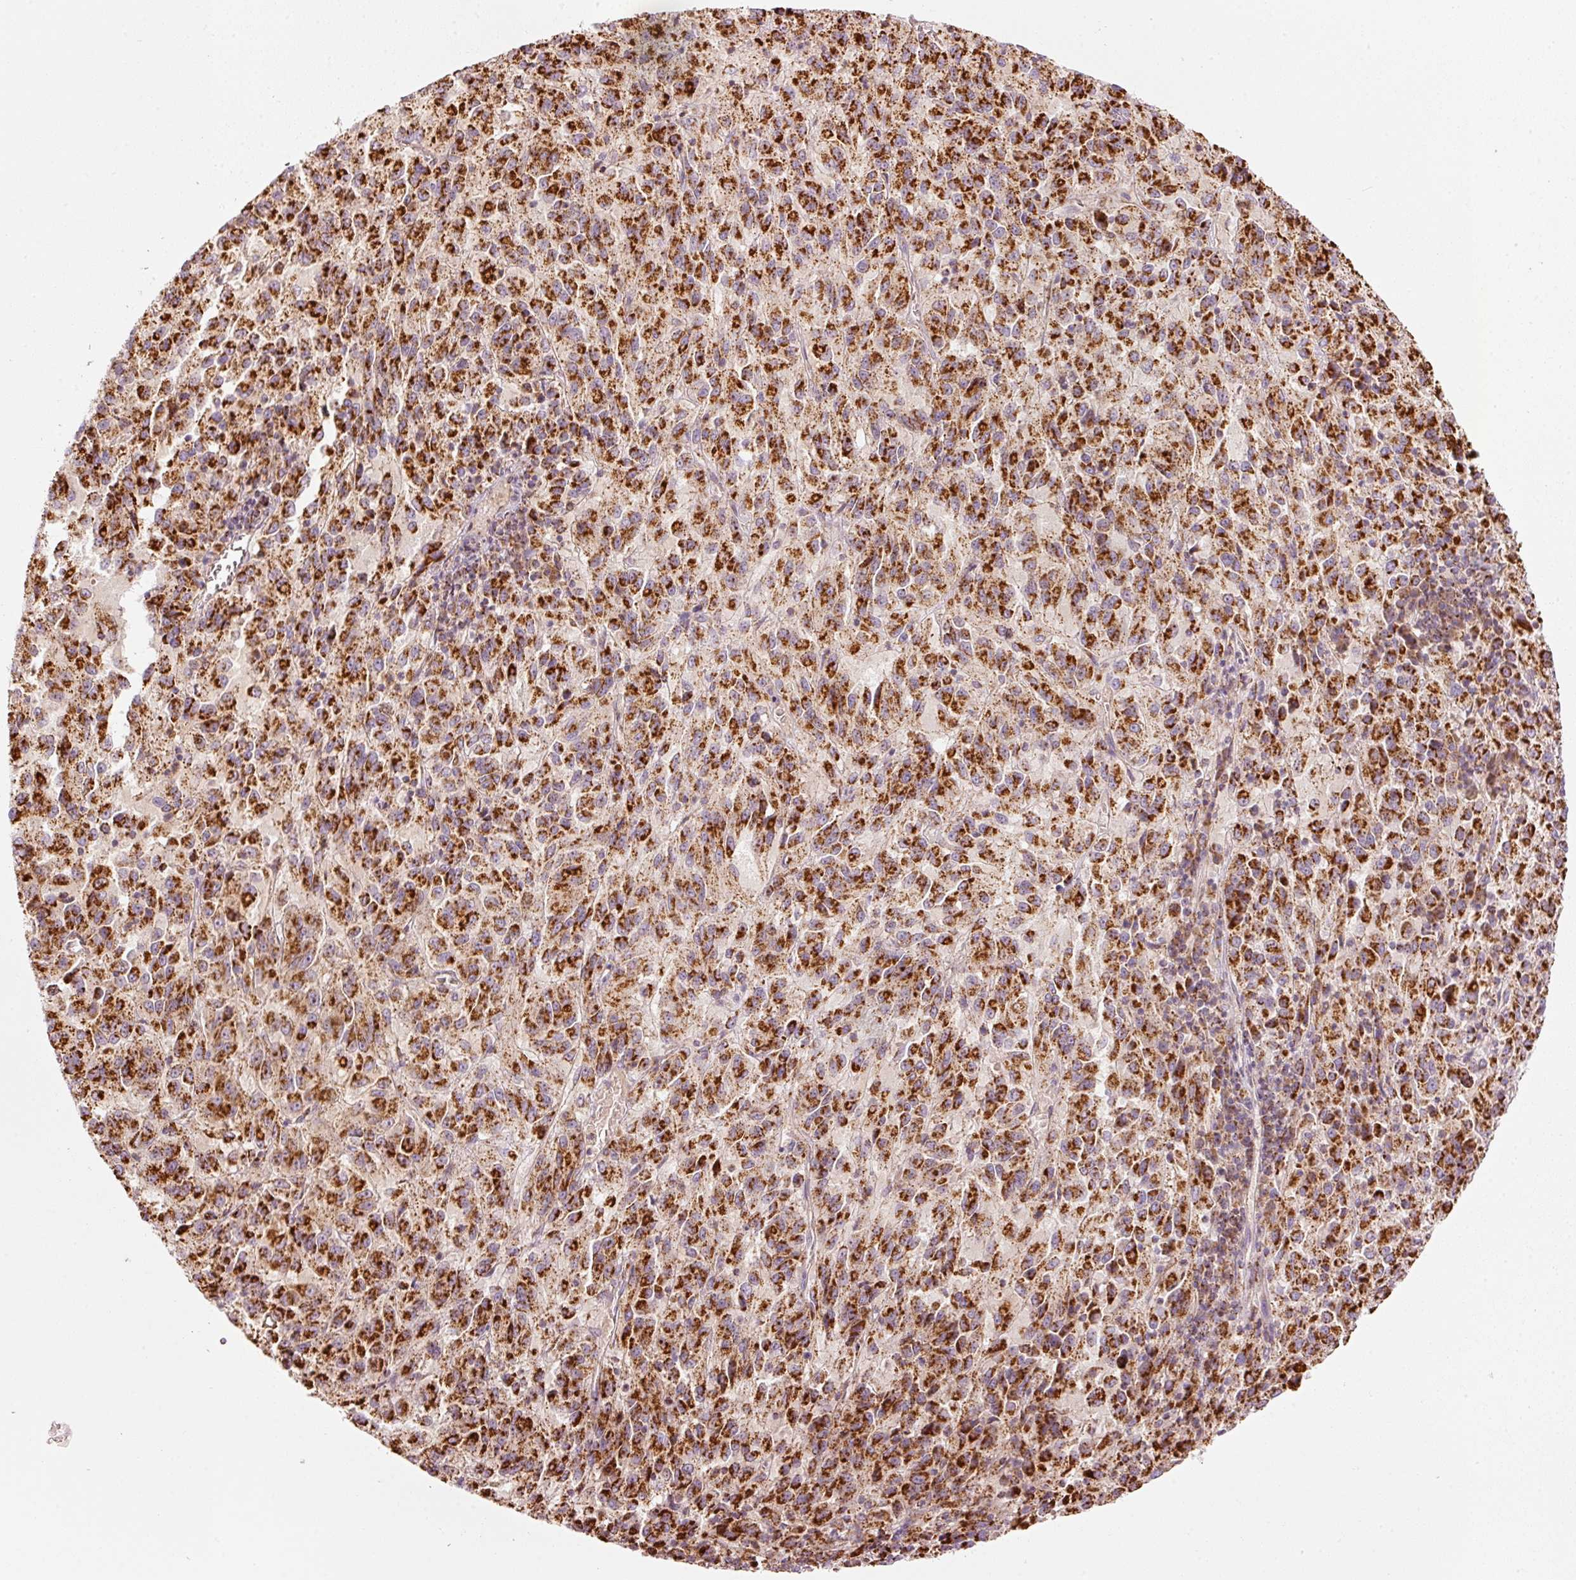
{"staining": {"intensity": "strong", "quantity": ">75%", "location": "cytoplasmic/membranous"}, "tissue": "melanoma", "cell_type": "Tumor cells", "image_type": "cancer", "snomed": [{"axis": "morphology", "description": "Malignant melanoma, Metastatic site"}, {"axis": "topography", "description": "Lung"}], "caption": "Immunohistochemical staining of malignant melanoma (metastatic site) reveals strong cytoplasmic/membranous protein staining in about >75% of tumor cells.", "gene": "C17orf98", "patient": {"sex": "male", "age": 64}}